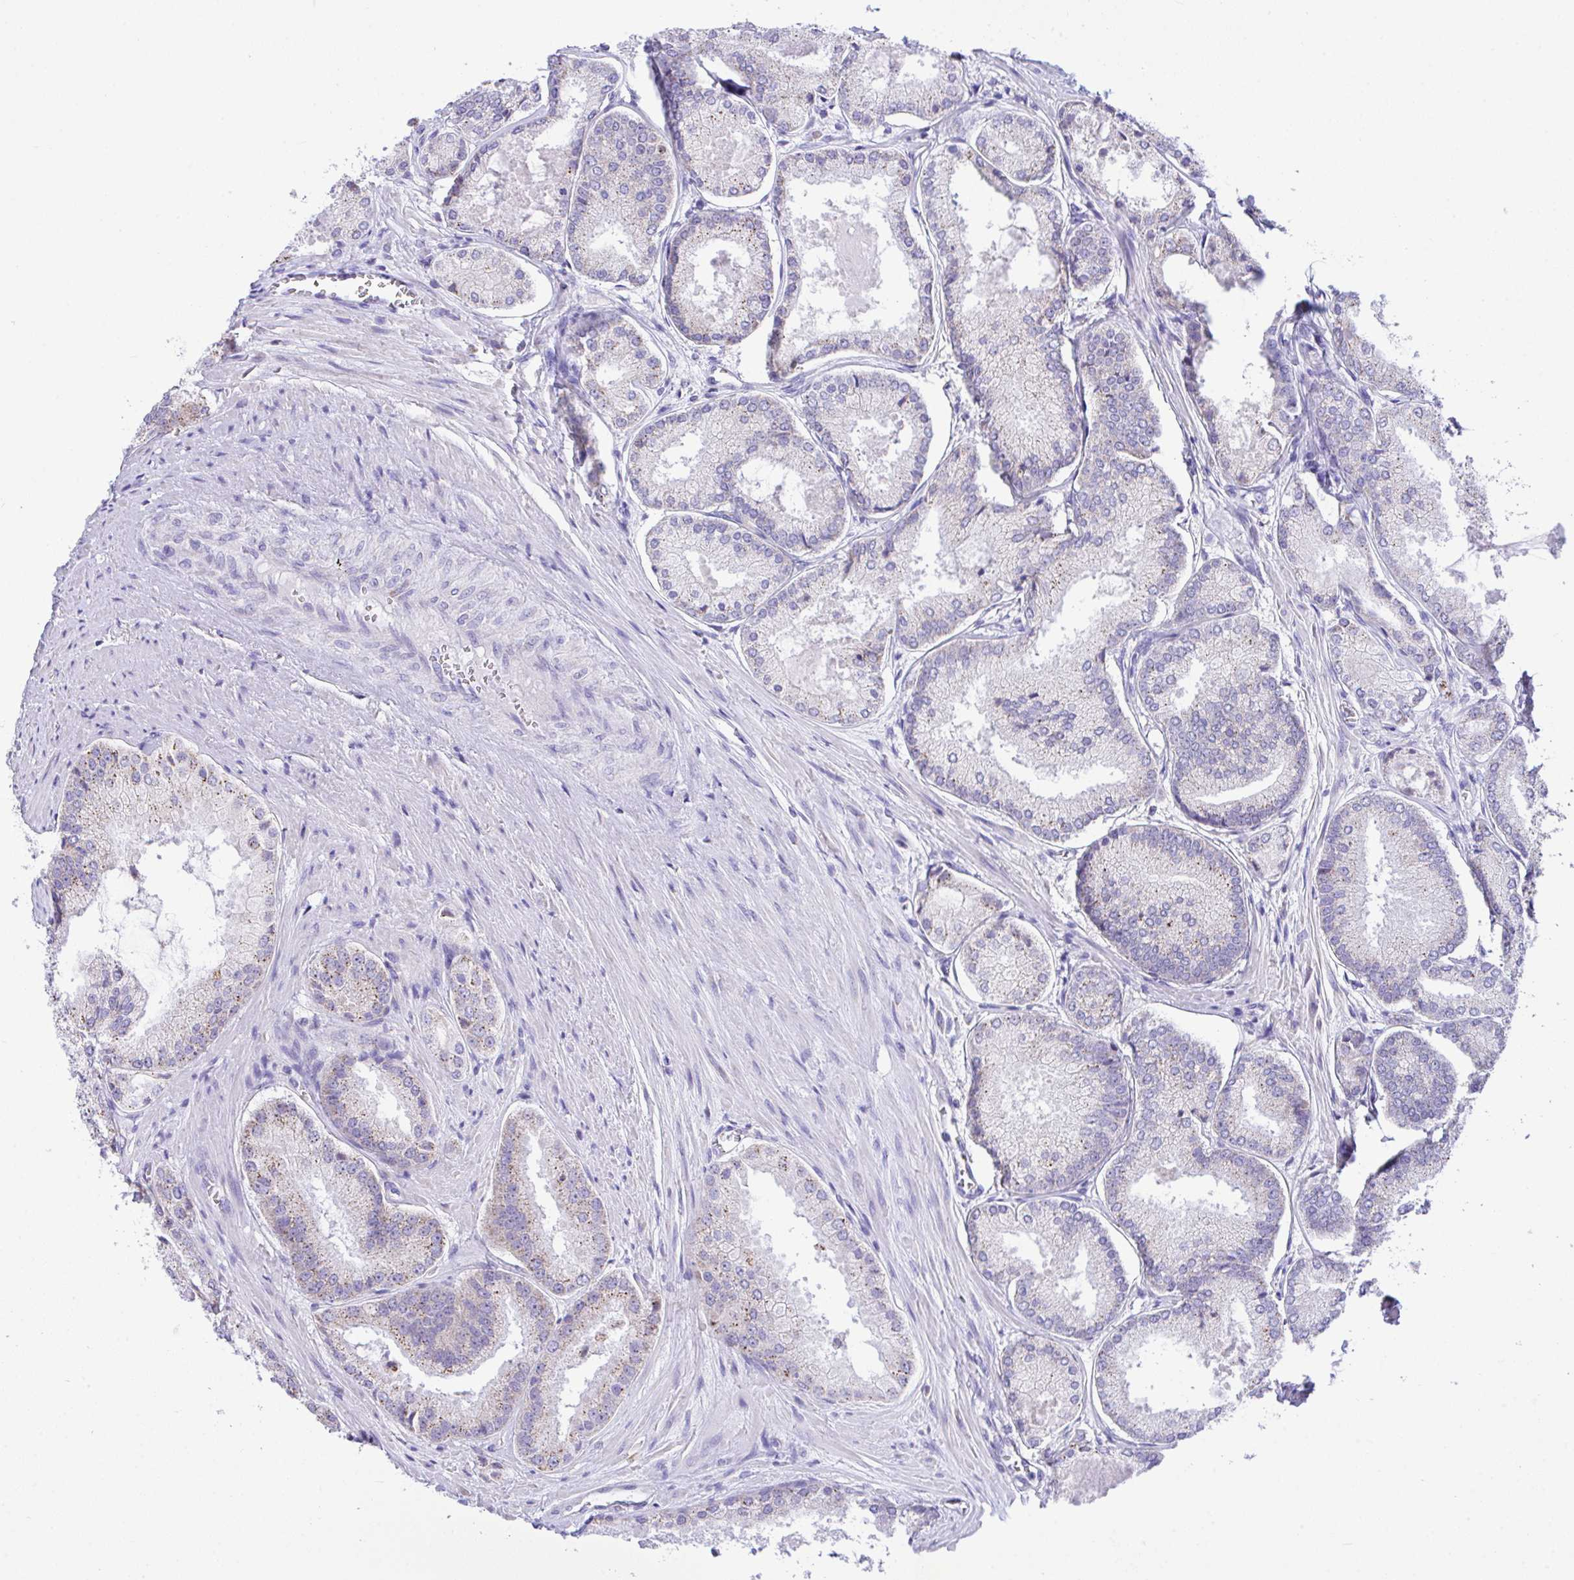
{"staining": {"intensity": "weak", "quantity": "<25%", "location": "cytoplasmic/membranous"}, "tissue": "prostate cancer", "cell_type": "Tumor cells", "image_type": "cancer", "snomed": [{"axis": "morphology", "description": "Adenocarcinoma, High grade"}, {"axis": "topography", "description": "Prostate"}], "caption": "A micrograph of high-grade adenocarcinoma (prostate) stained for a protein demonstrates no brown staining in tumor cells. Nuclei are stained in blue.", "gene": "NLRP8", "patient": {"sex": "male", "age": 73}}